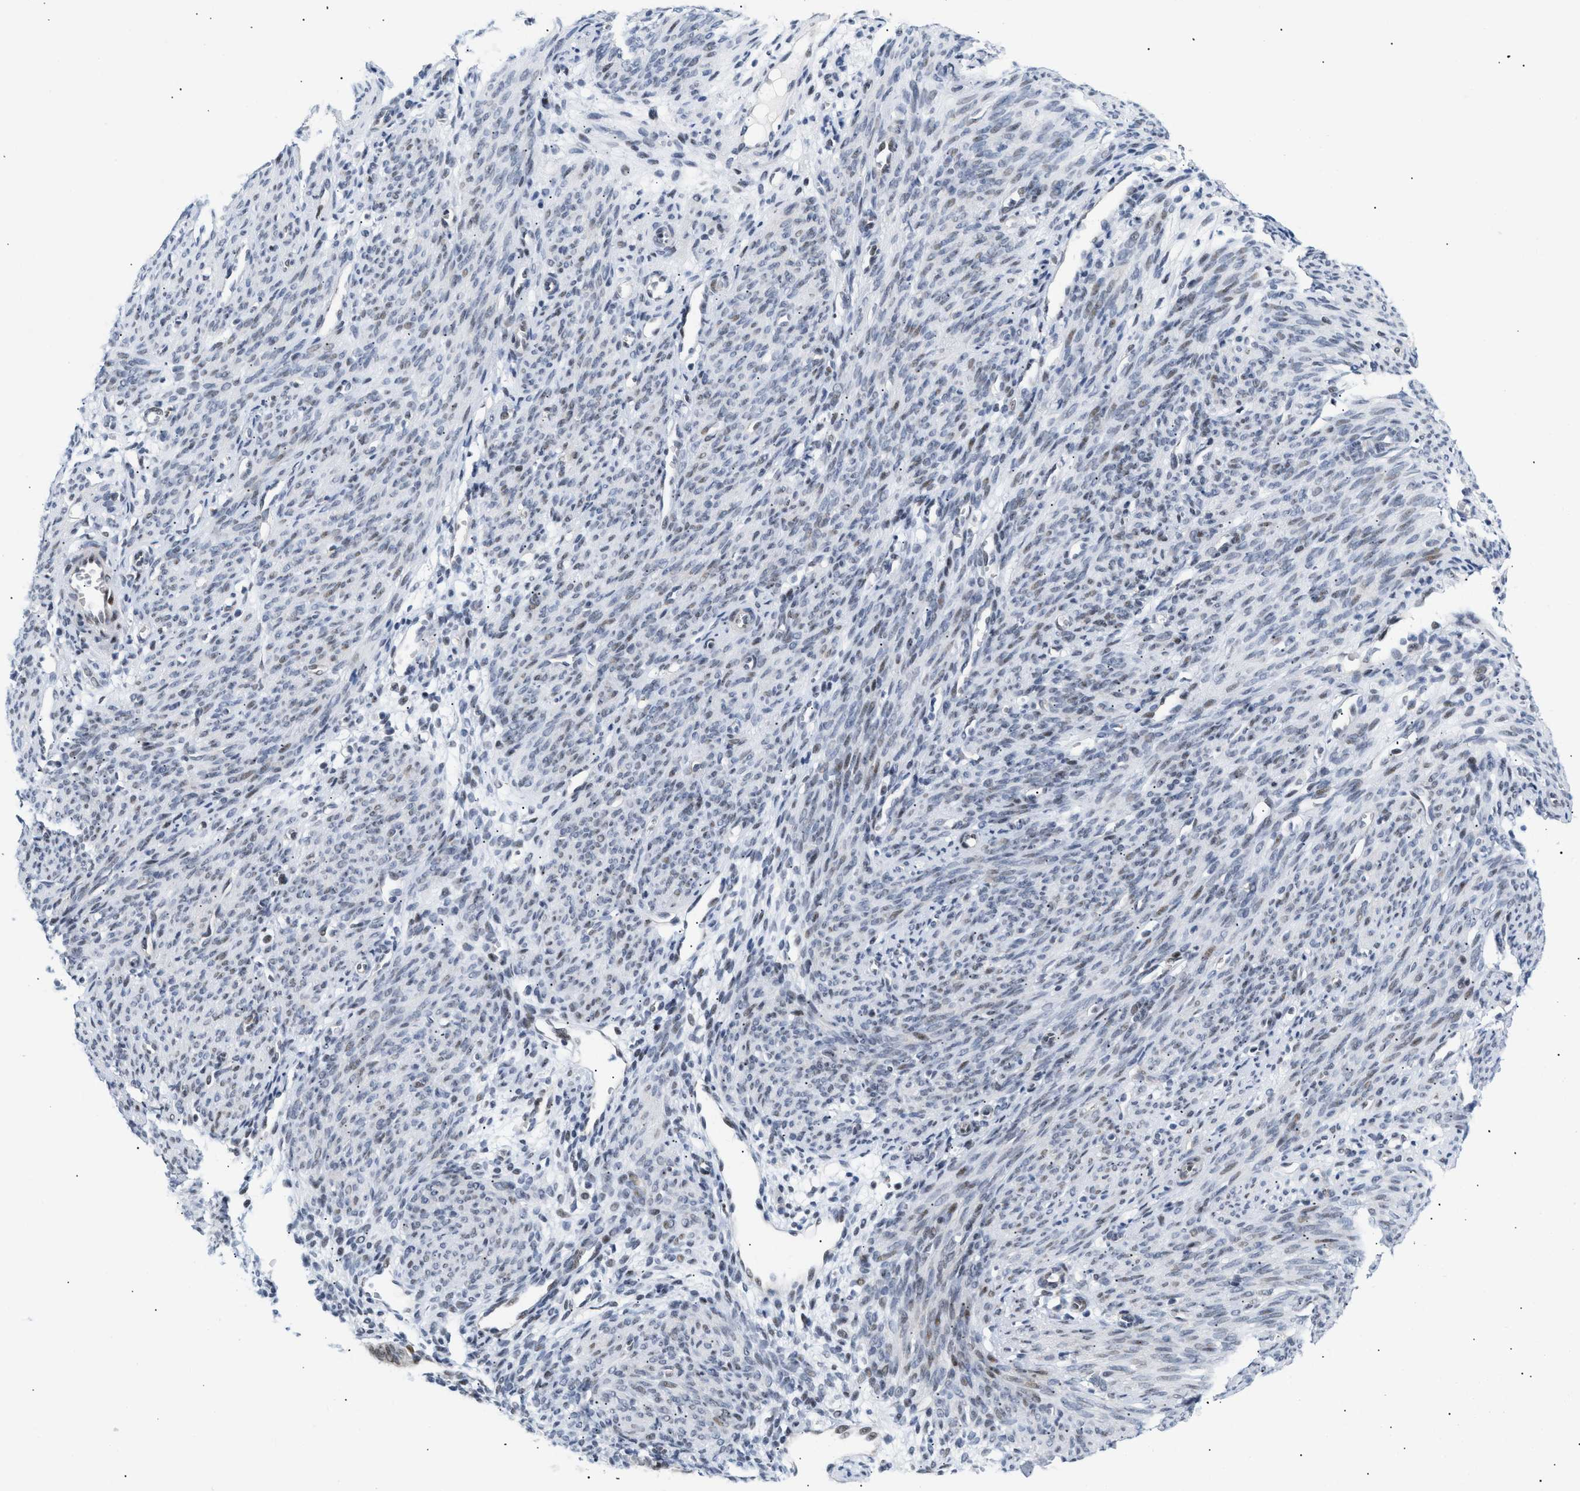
{"staining": {"intensity": "negative", "quantity": "none", "location": "none"}, "tissue": "endometrium", "cell_type": "Cells in endometrial stroma", "image_type": "normal", "snomed": [{"axis": "morphology", "description": "Normal tissue, NOS"}, {"axis": "morphology", "description": "Adenocarcinoma, NOS"}, {"axis": "topography", "description": "Endometrium"}, {"axis": "topography", "description": "Ovary"}], "caption": "Endometrium stained for a protein using immunohistochemistry (IHC) reveals no positivity cells in endometrial stroma.", "gene": "PPARD", "patient": {"sex": "female", "age": 68}}